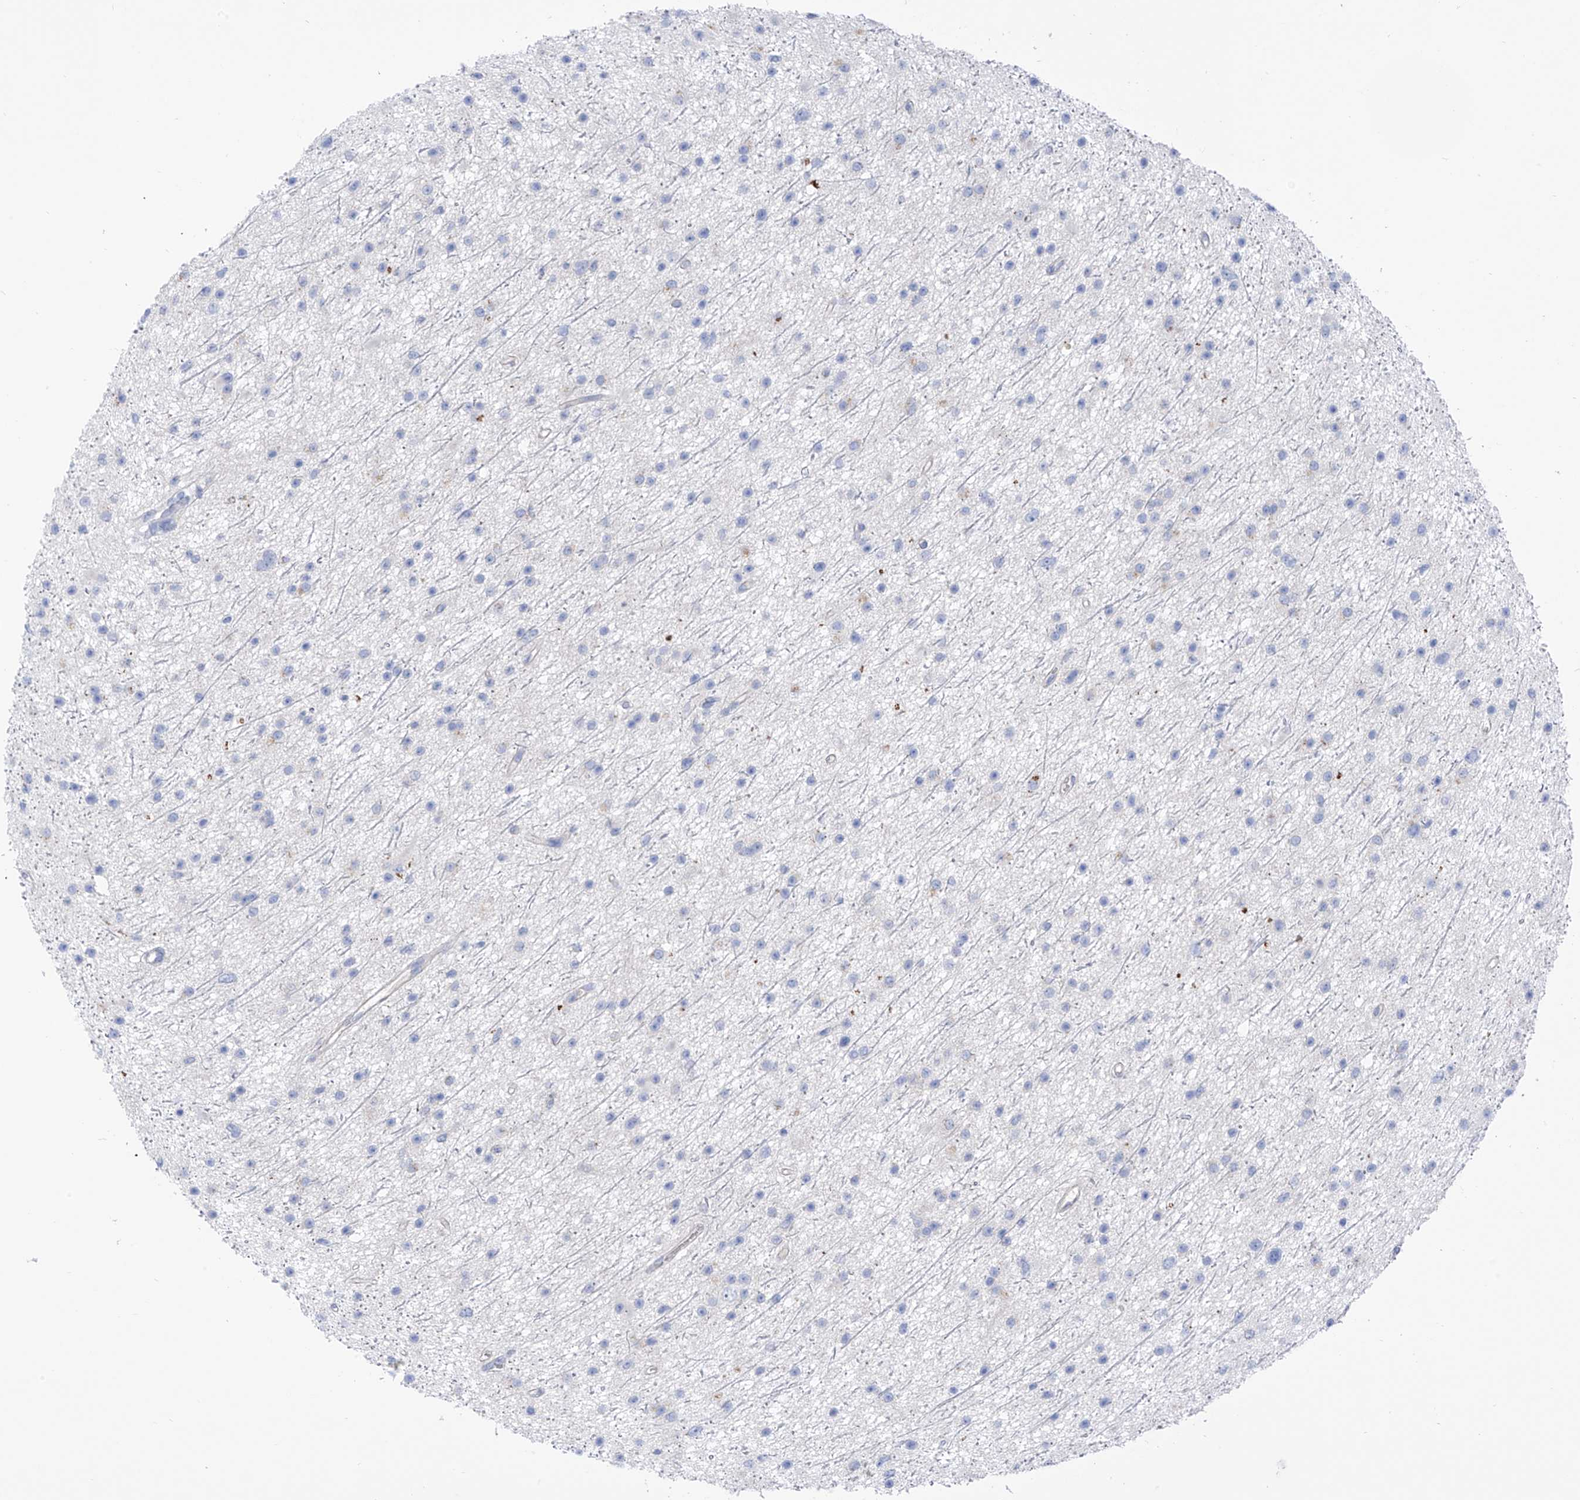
{"staining": {"intensity": "negative", "quantity": "none", "location": "none"}, "tissue": "glioma", "cell_type": "Tumor cells", "image_type": "cancer", "snomed": [{"axis": "morphology", "description": "Glioma, malignant, Low grade"}, {"axis": "topography", "description": "Cerebral cortex"}], "caption": "Glioma was stained to show a protein in brown. There is no significant expression in tumor cells. (DAB immunohistochemistry (IHC) with hematoxylin counter stain).", "gene": "ITGA9", "patient": {"sex": "female", "age": 39}}